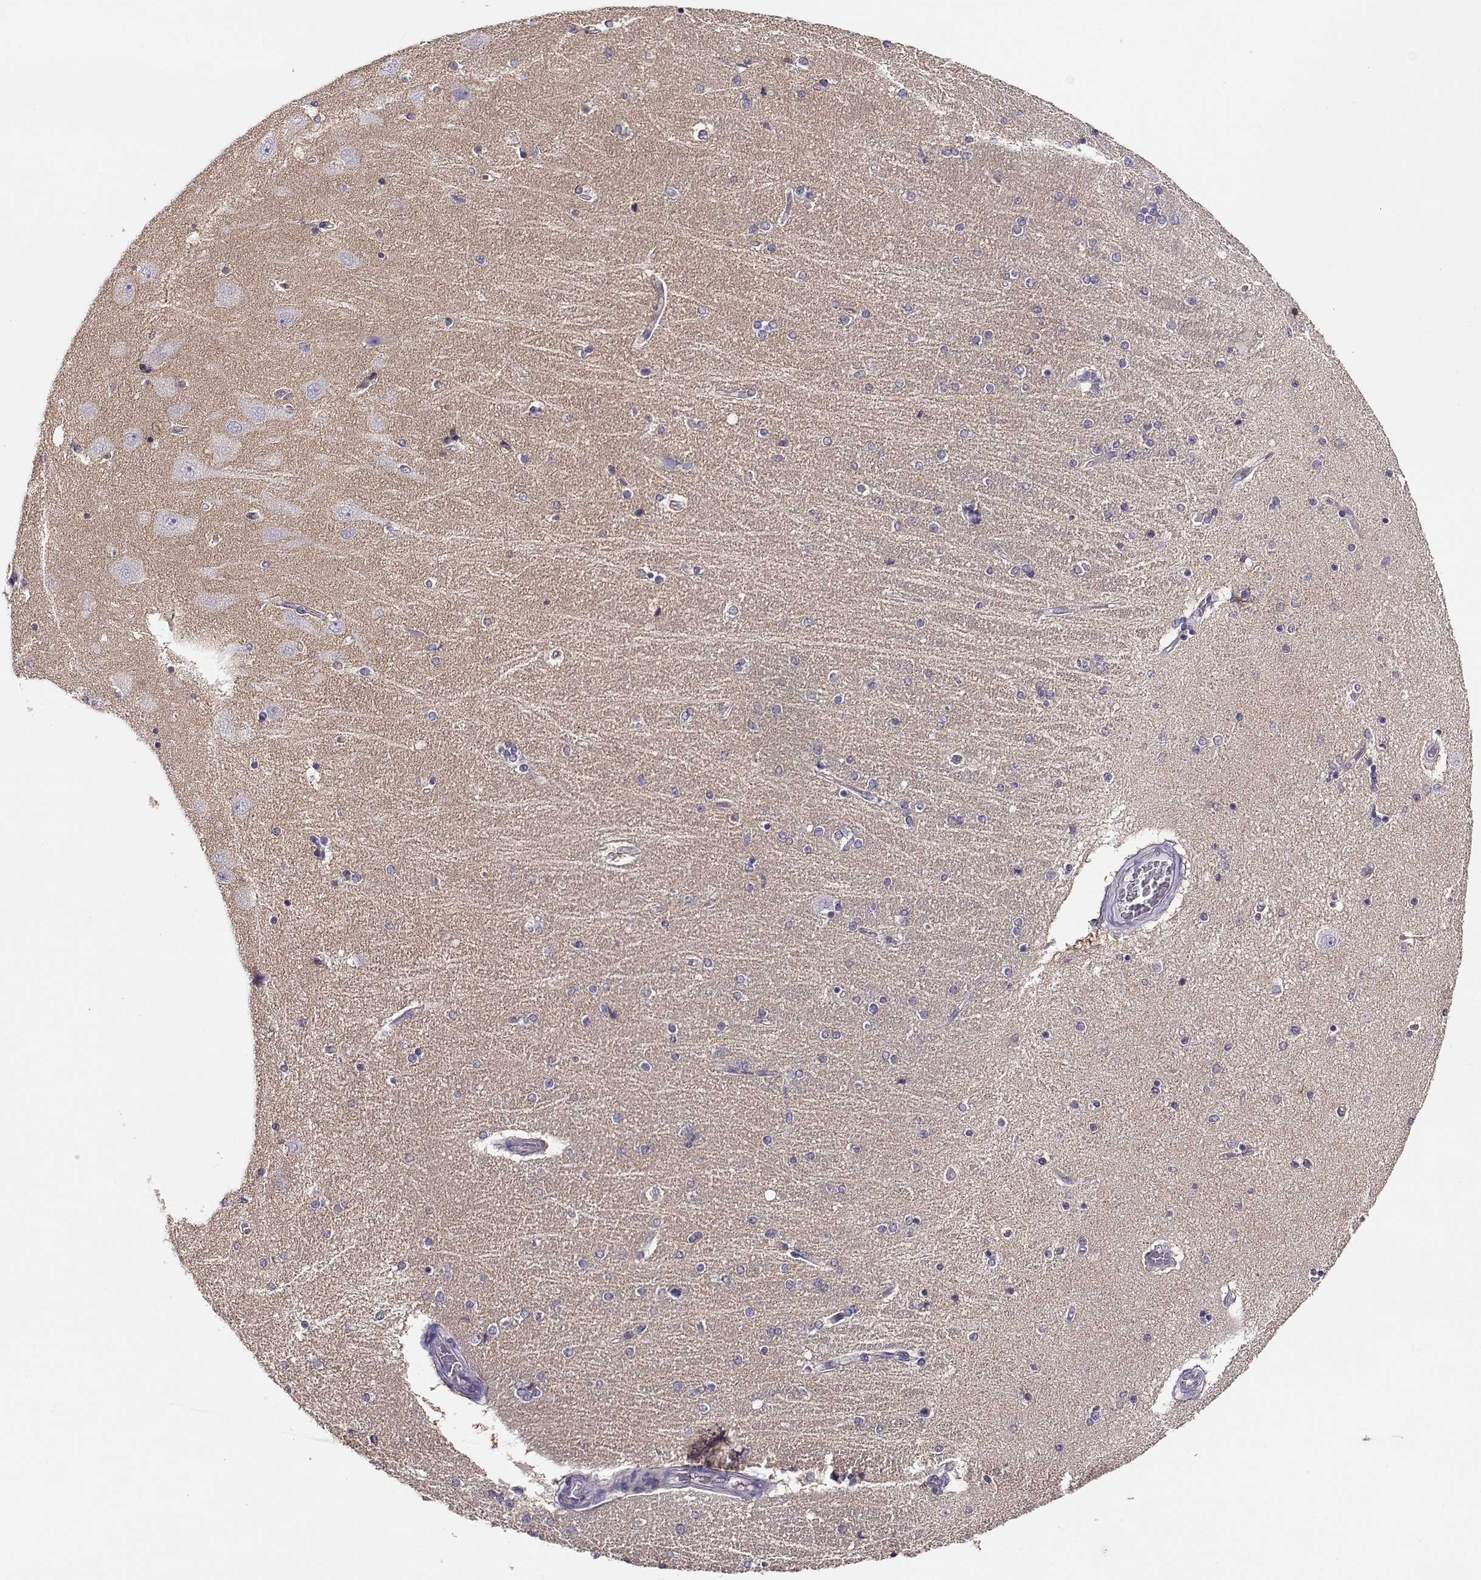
{"staining": {"intensity": "negative", "quantity": "none", "location": "none"}, "tissue": "hippocampus", "cell_type": "Glial cells", "image_type": "normal", "snomed": [{"axis": "morphology", "description": "Normal tissue, NOS"}, {"axis": "topography", "description": "Hippocampus"}], "caption": "Hippocampus stained for a protein using IHC demonstrates no positivity glial cells.", "gene": "NDRG4", "patient": {"sex": "female", "age": 54}}